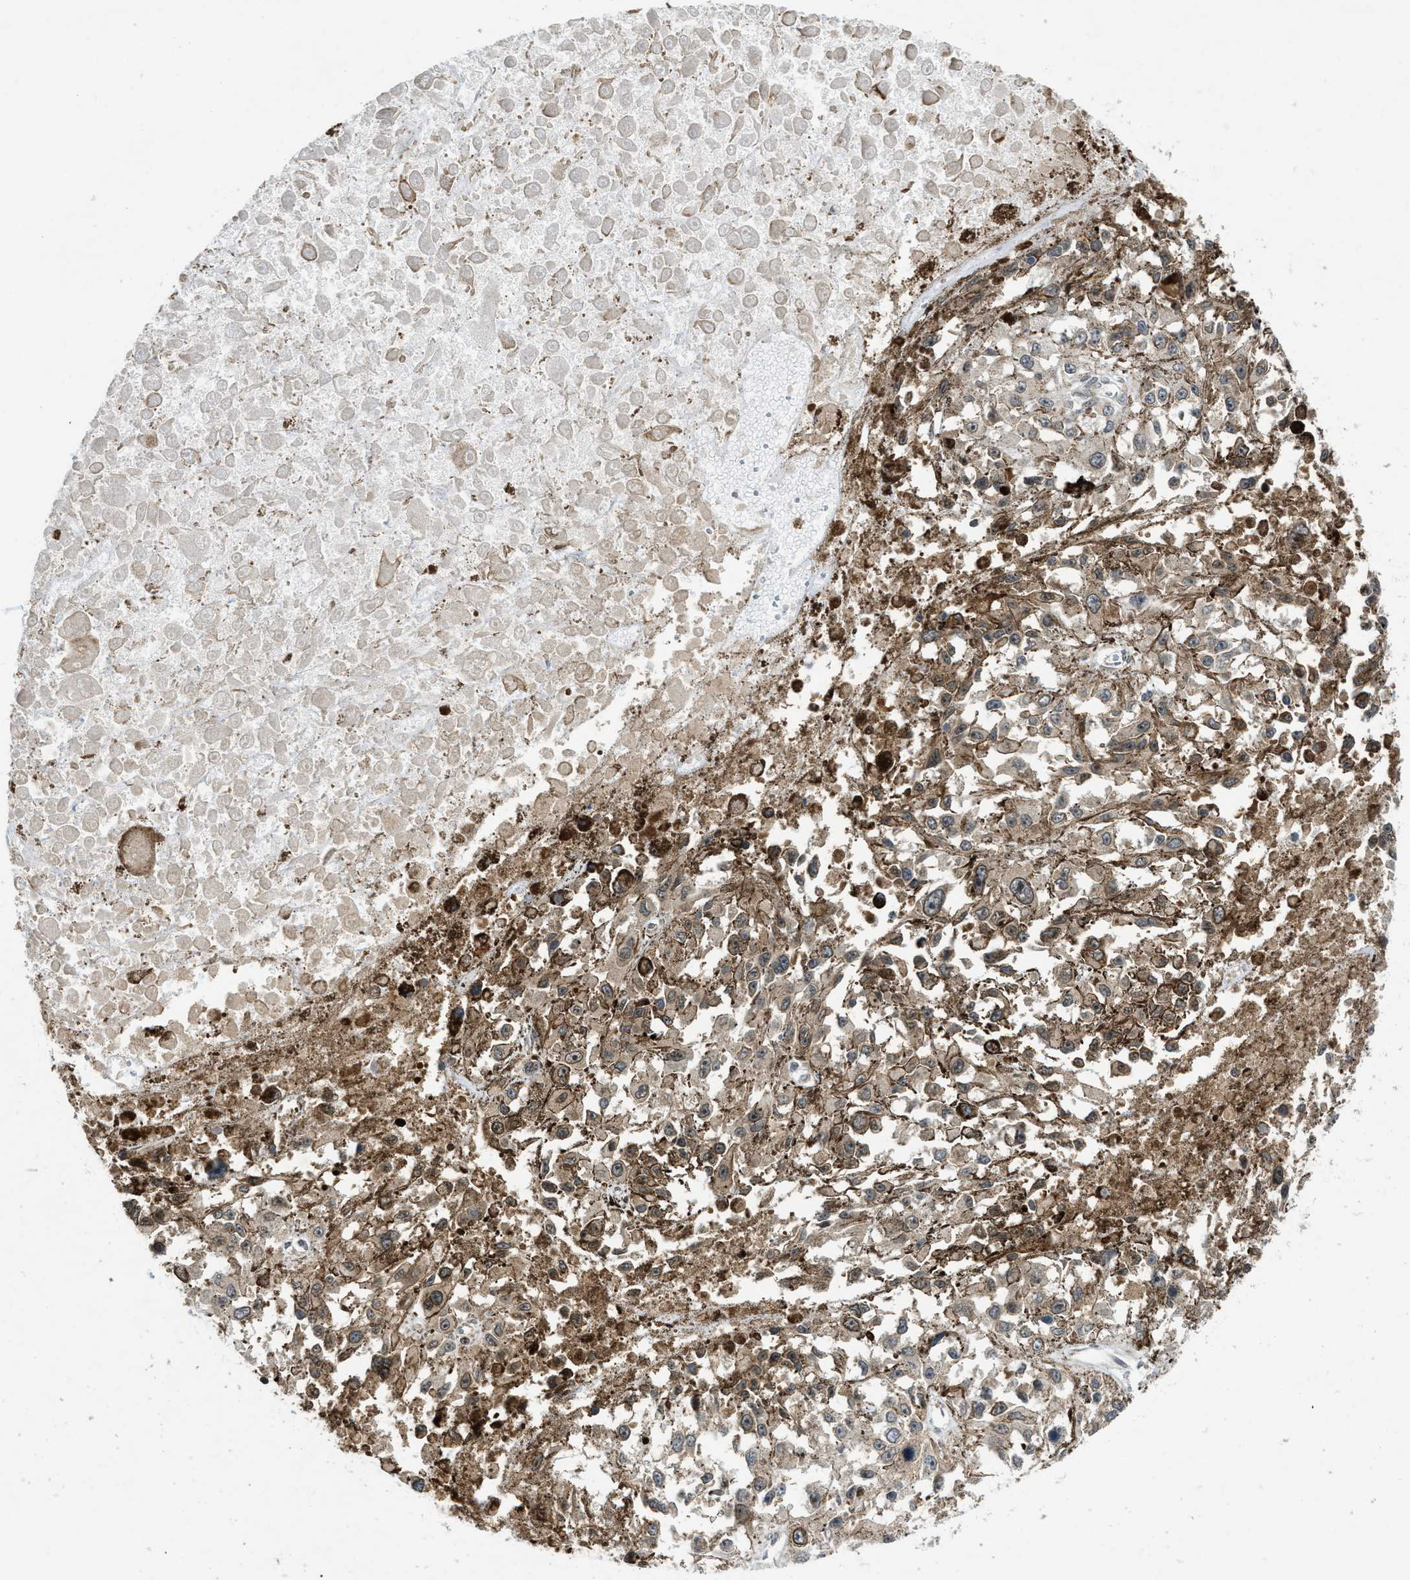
{"staining": {"intensity": "weak", "quantity": "25%-75%", "location": "cytoplasmic/membranous"}, "tissue": "melanoma", "cell_type": "Tumor cells", "image_type": "cancer", "snomed": [{"axis": "morphology", "description": "Malignant melanoma, Metastatic site"}, {"axis": "topography", "description": "Lymph node"}], "caption": "Tumor cells show low levels of weak cytoplasmic/membranous expression in approximately 25%-75% of cells in malignant melanoma (metastatic site).", "gene": "EIF2AK3", "patient": {"sex": "male", "age": 59}}